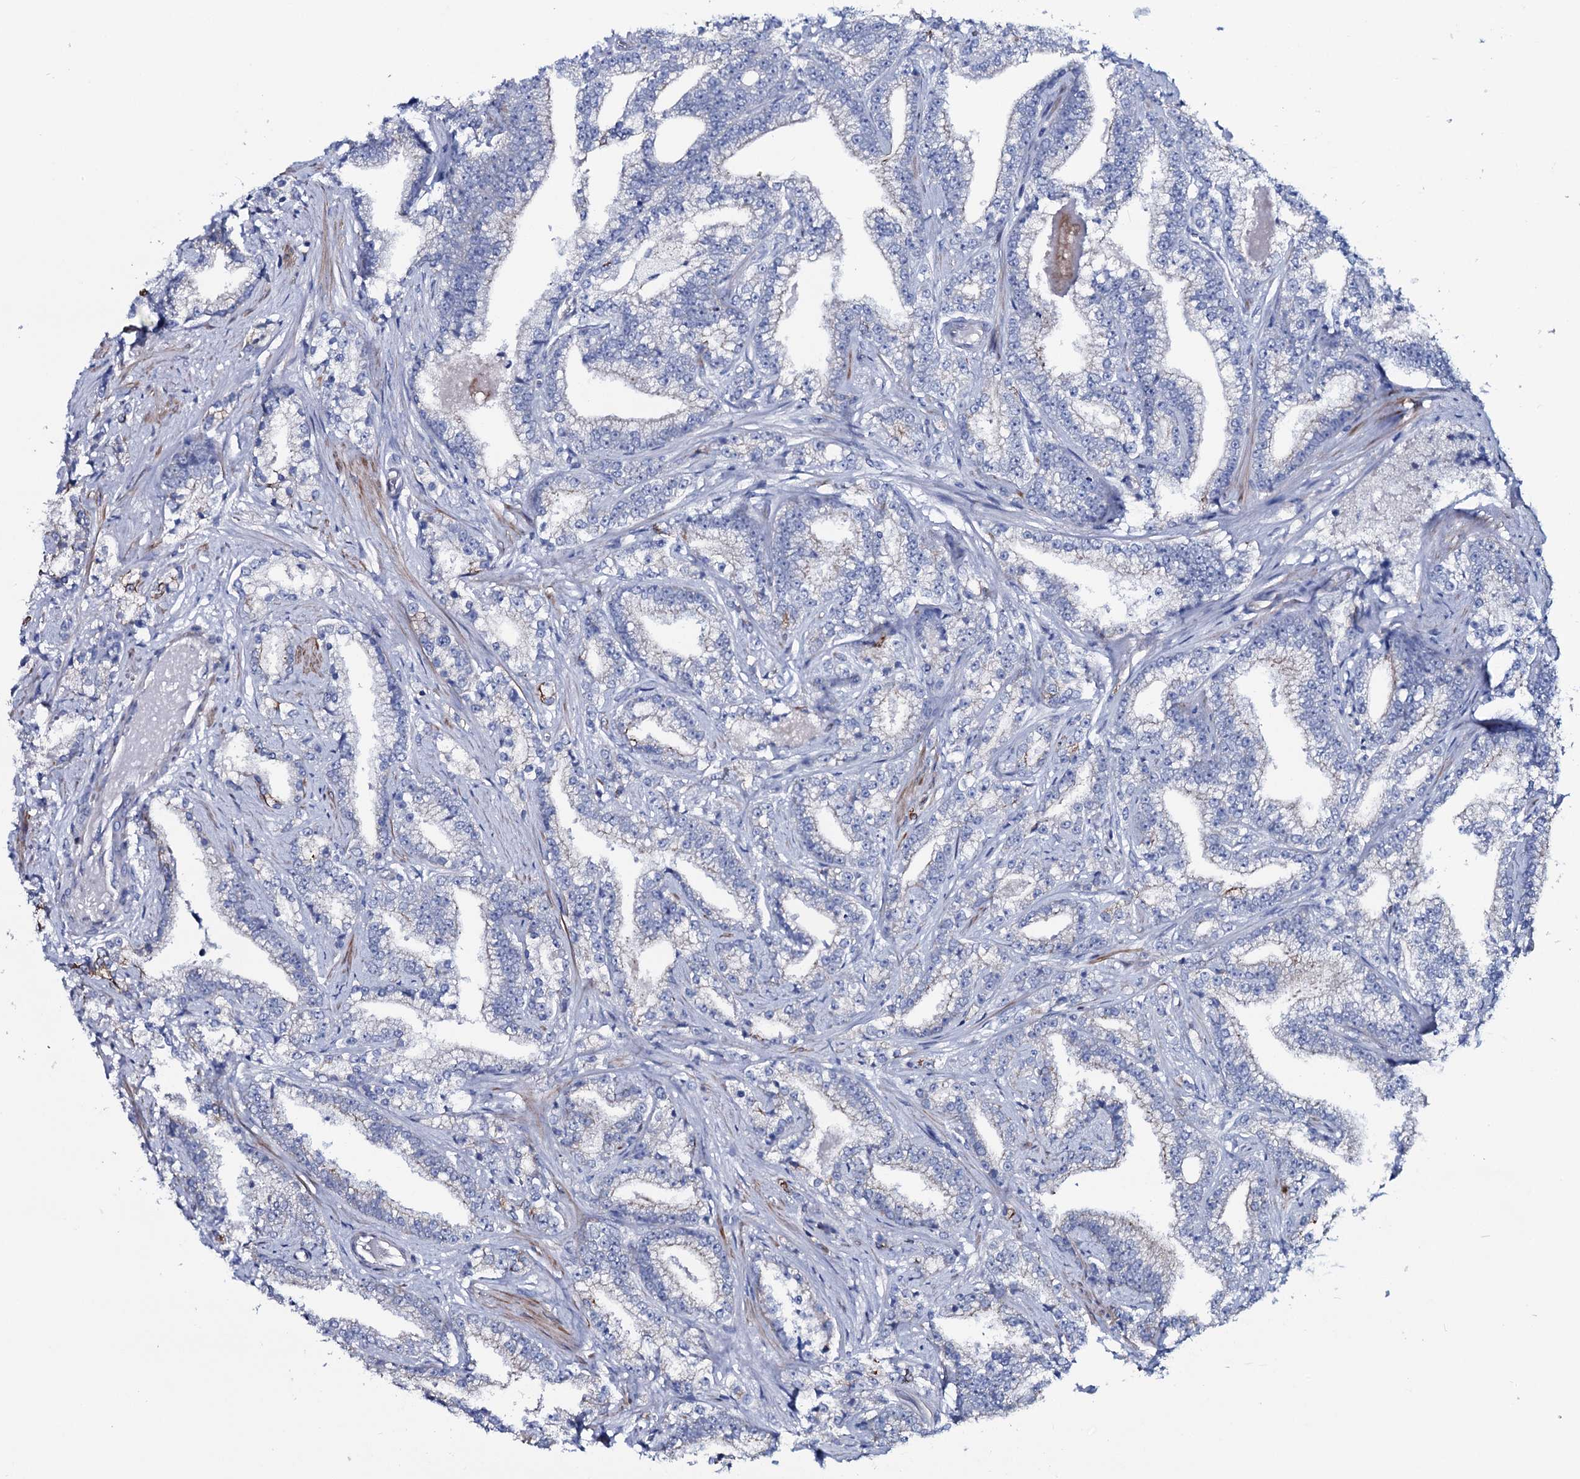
{"staining": {"intensity": "negative", "quantity": "none", "location": "none"}, "tissue": "prostate cancer", "cell_type": "Tumor cells", "image_type": "cancer", "snomed": [{"axis": "morphology", "description": "Adenocarcinoma, High grade"}, {"axis": "topography", "description": "Prostate and seminal vesicle, NOS"}], "caption": "This histopathology image is of prostate cancer stained with immunohistochemistry (IHC) to label a protein in brown with the nuclei are counter-stained blue. There is no positivity in tumor cells.", "gene": "GYS2", "patient": {"sex": "male", "age": 67}}